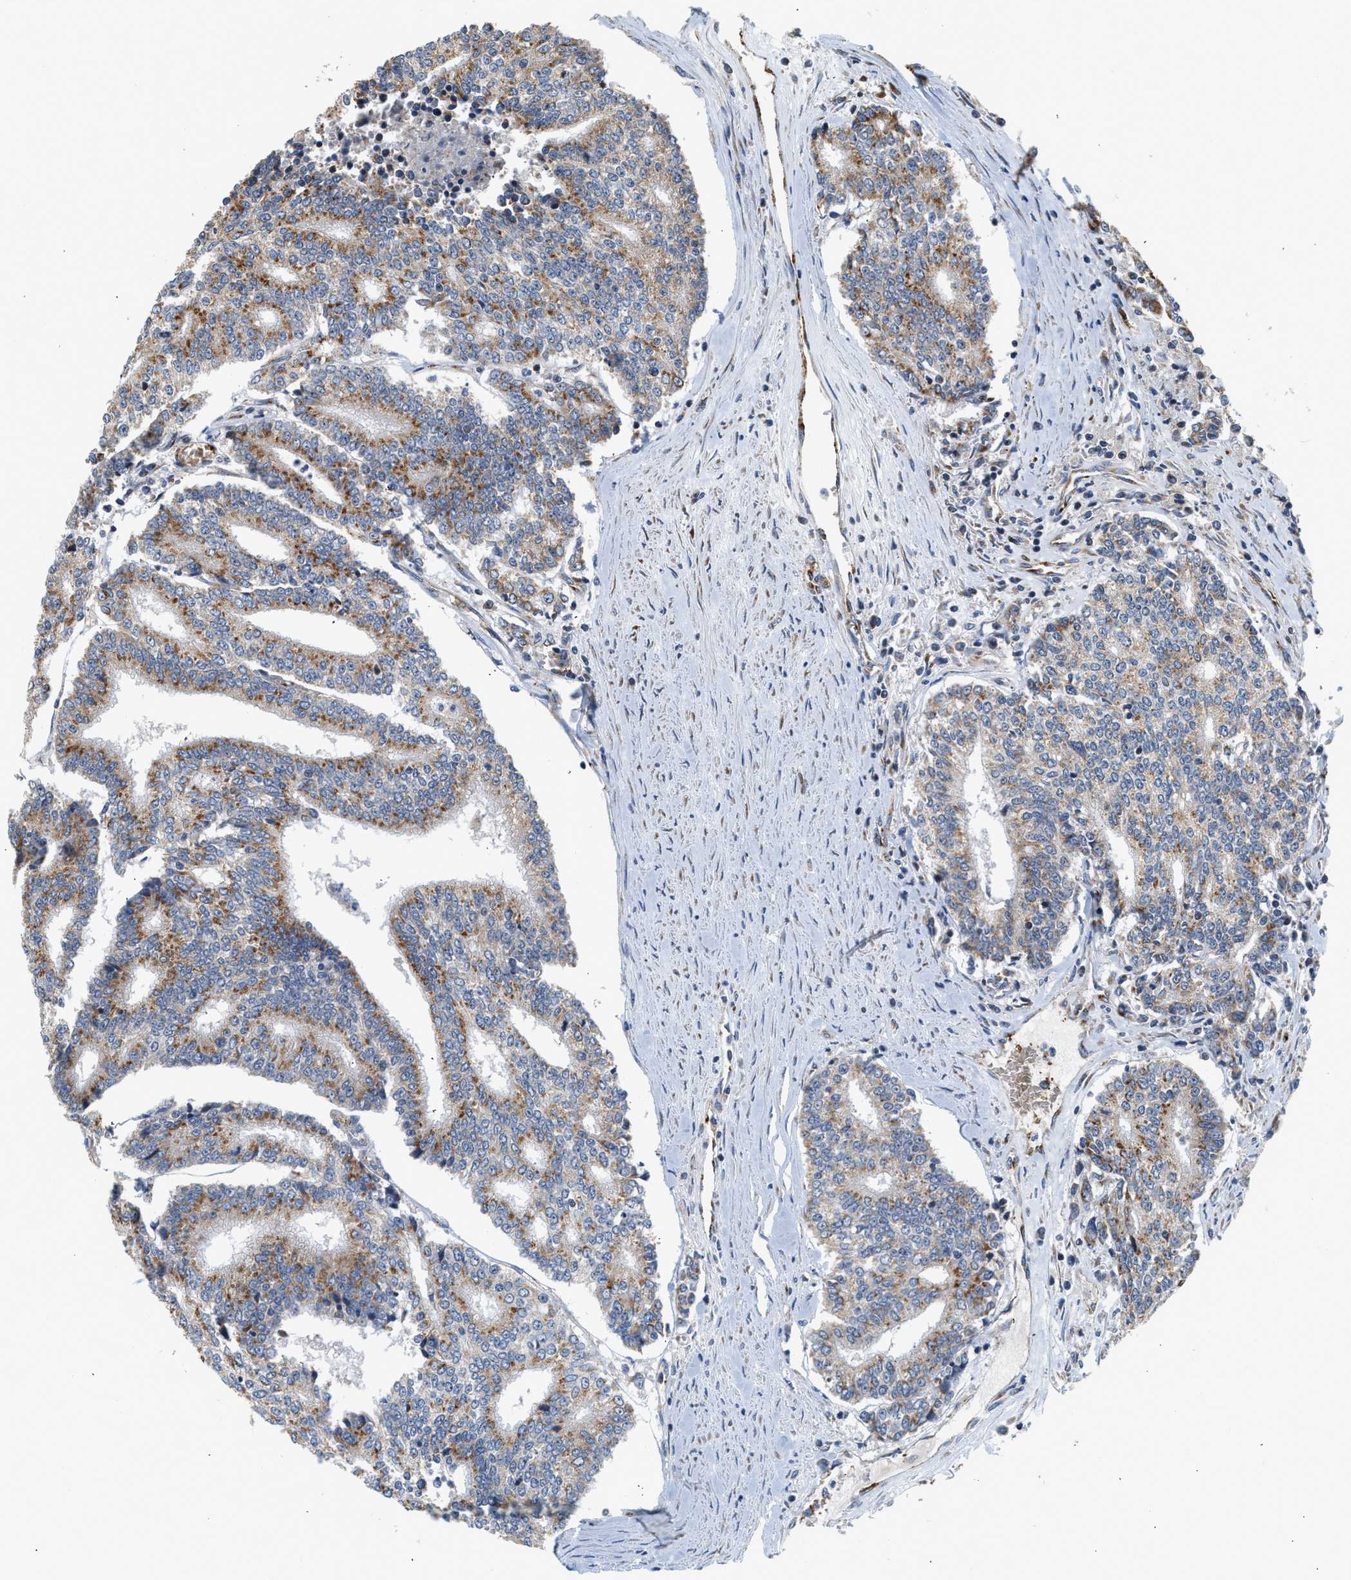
{"staining": {"intensity": "moderate", "quantity": "25%-75%", "location": "cytoplasmic/membranous"}, "tissue": "prostate cancer", "cell_type": "Tumor cells", "image_type": "cancer", "snomed": [{"axis": "morphology", "description": "Normal tissue, NOS"}, {"axis": "morphology", "description": "Adenocarcinoma, High grade"}, {"axis": "topography", "description": "Prostate"}, {"axis": "topography", "description": "Seminal veicle"}], "caption": "An IHC photomicrograph of neoplastic tissue is shown. Protein staining in brown highlights moderate cytoplasmic/membranous positivity in prostate adenocarcinoma (high-grade) within tumor cells. The protein of interest is stained brown, and the nuclei are stained in blue (DAB IHC with brightfield microscopy, high magnification).", "gene": "PIM1", "patient": {"sex": "male", "age": 55}}